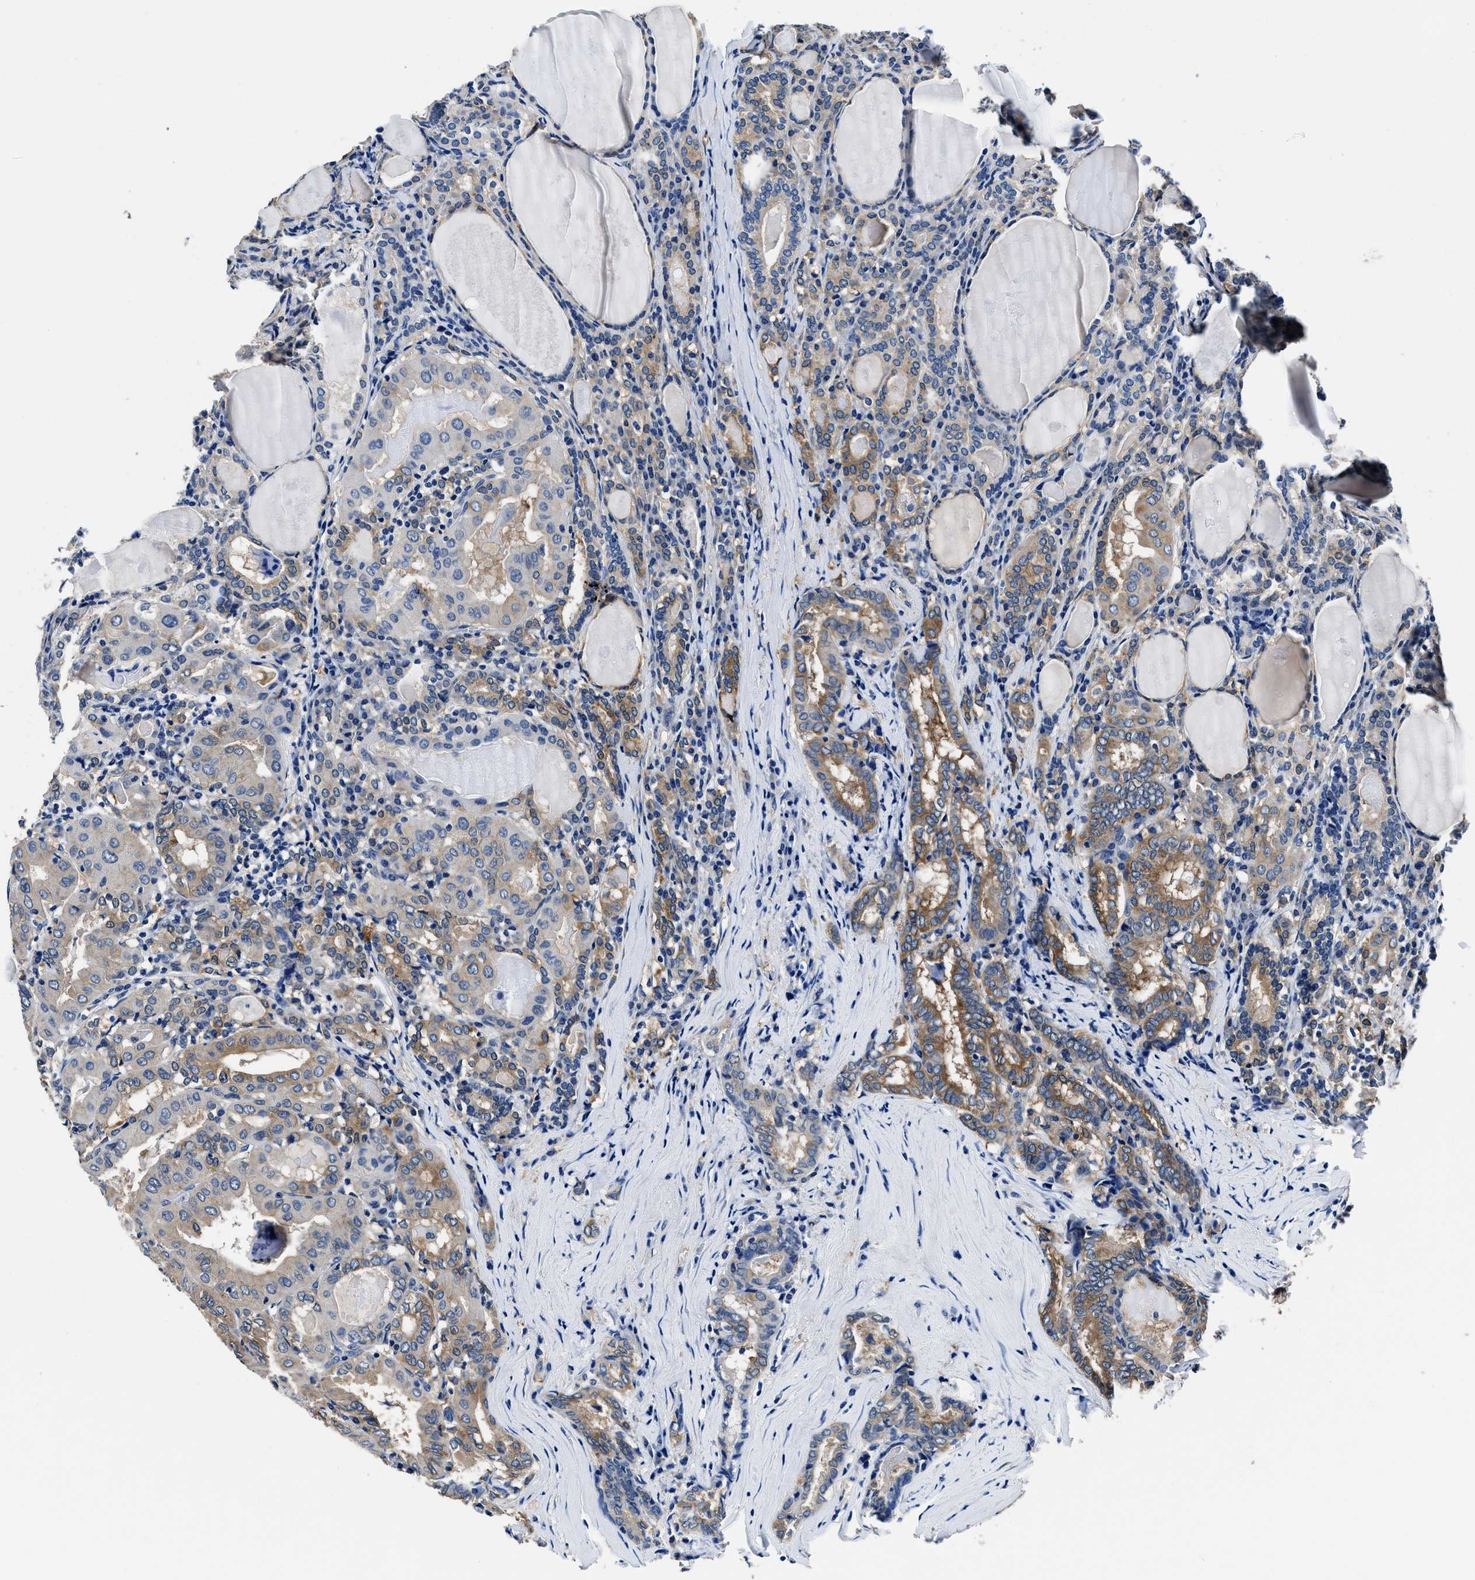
{"staining": {"intensity": "moderate", "quantity": "25%-75%", "location": "cytoplasmic/membranous"}, "tissue": "thyroid cancer", "cell_type": "Tumor cells", "image_type": "cancer", "snomed": [{"axis": "morphology", "description": "Papillary adenocarcinoma, NOS"}, {"axis": "topography", "description": "Thyroid gland"}], "caption": "This histopathology image reveals IHC staining of papillary adenocarcinoma (thyroid), with medium moderate cytoplasmic/membranous staining in about 25%-75% of tumor cells.", "gene": "NEU1", "patient": {"sex": "female", "age": 42}}